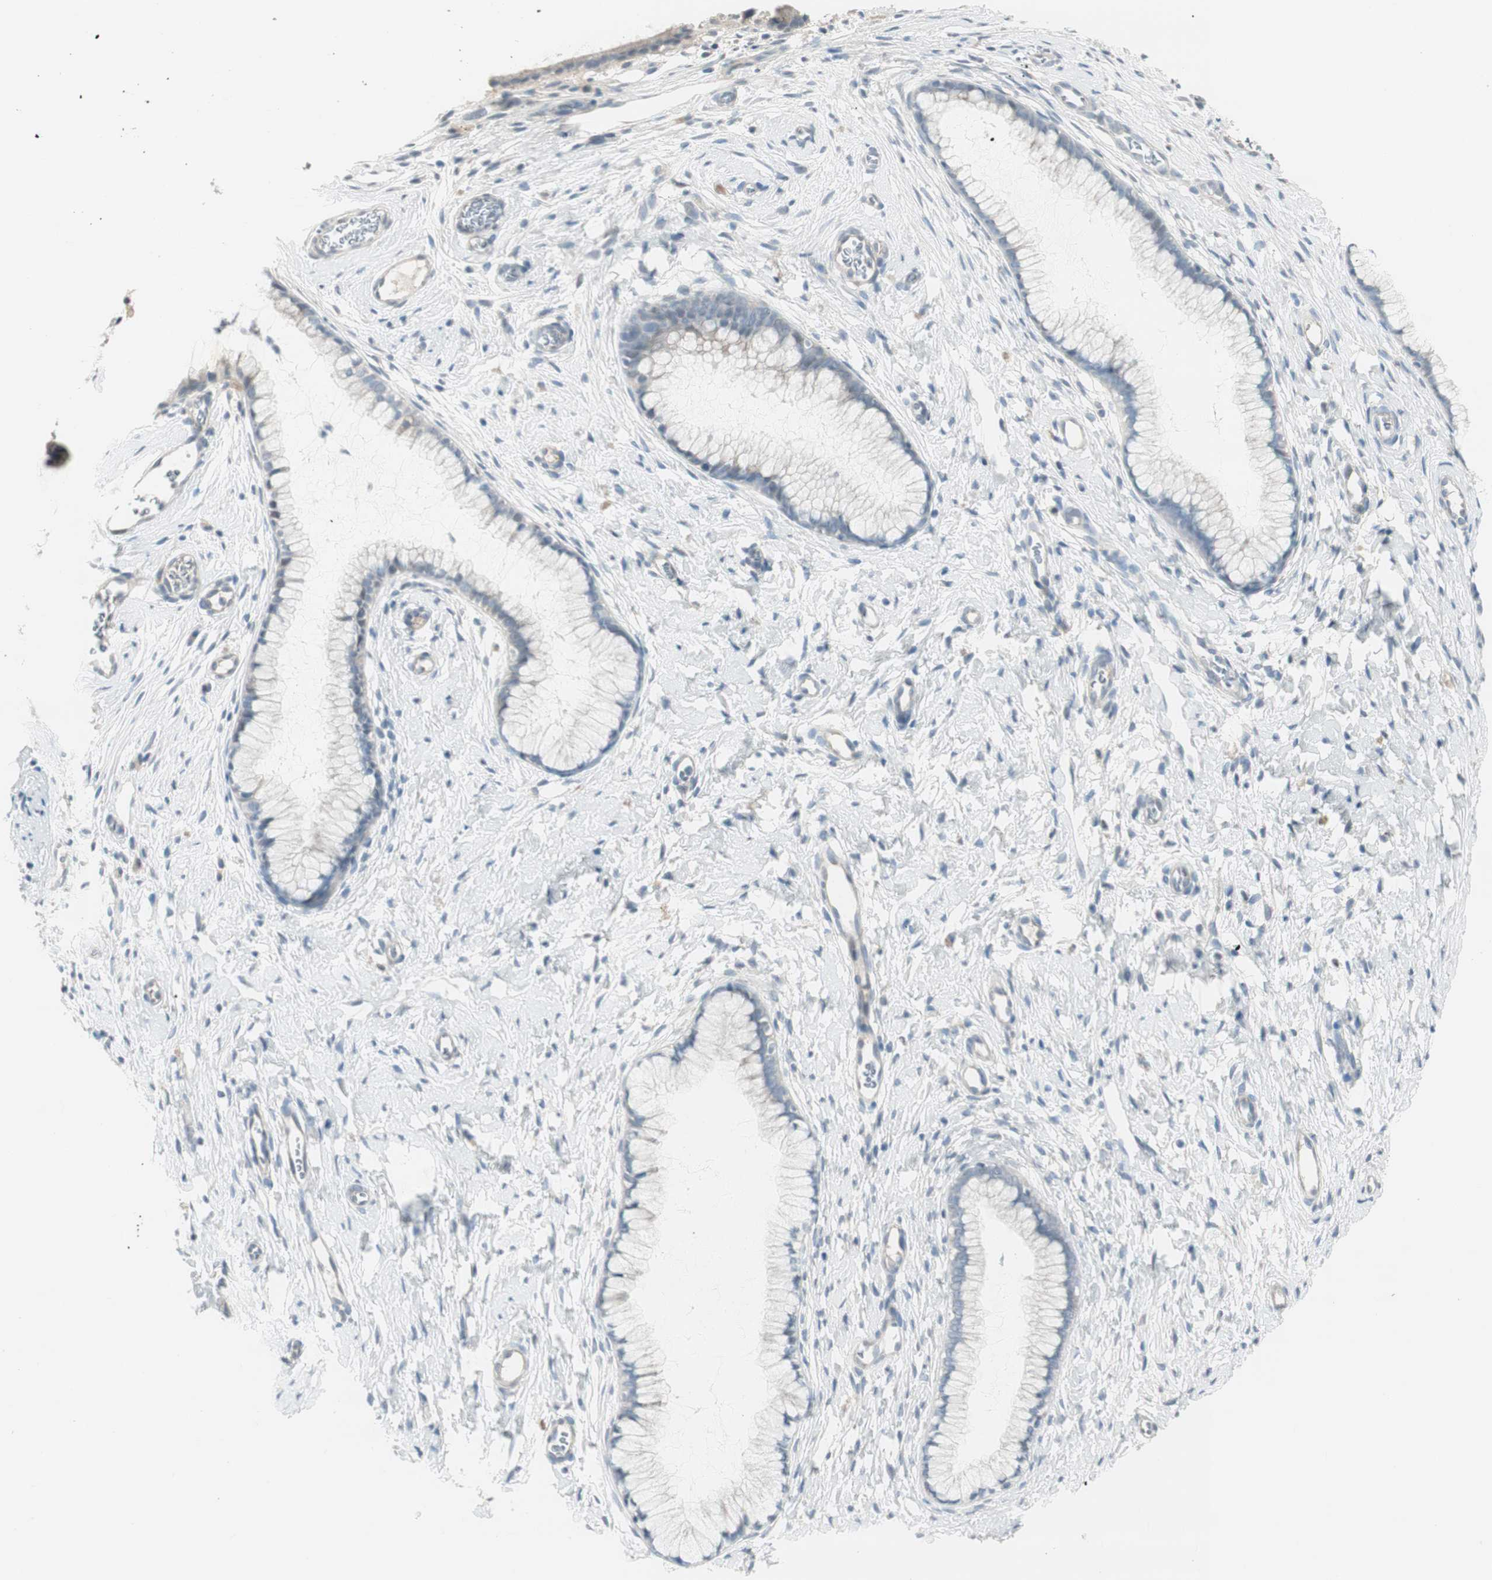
{"staining": {"intensity": "negative", "quantity": "none", "location": "none"}, "tissue": "cervix", "cell_type": "Glandular cells", "image_type": "normal", "snomed": [{"axis": "morphology", "description": "Normal tissue, NOS"}, {"axis": "topography", "description": "Cervix"}], "caption": "Human cervix stained for a protein using immunohistochemistry (IHC) exhibits no staining in glandular cells.", "gene": "EVA1A", "patient": {"sex": "female", "age": 65}}